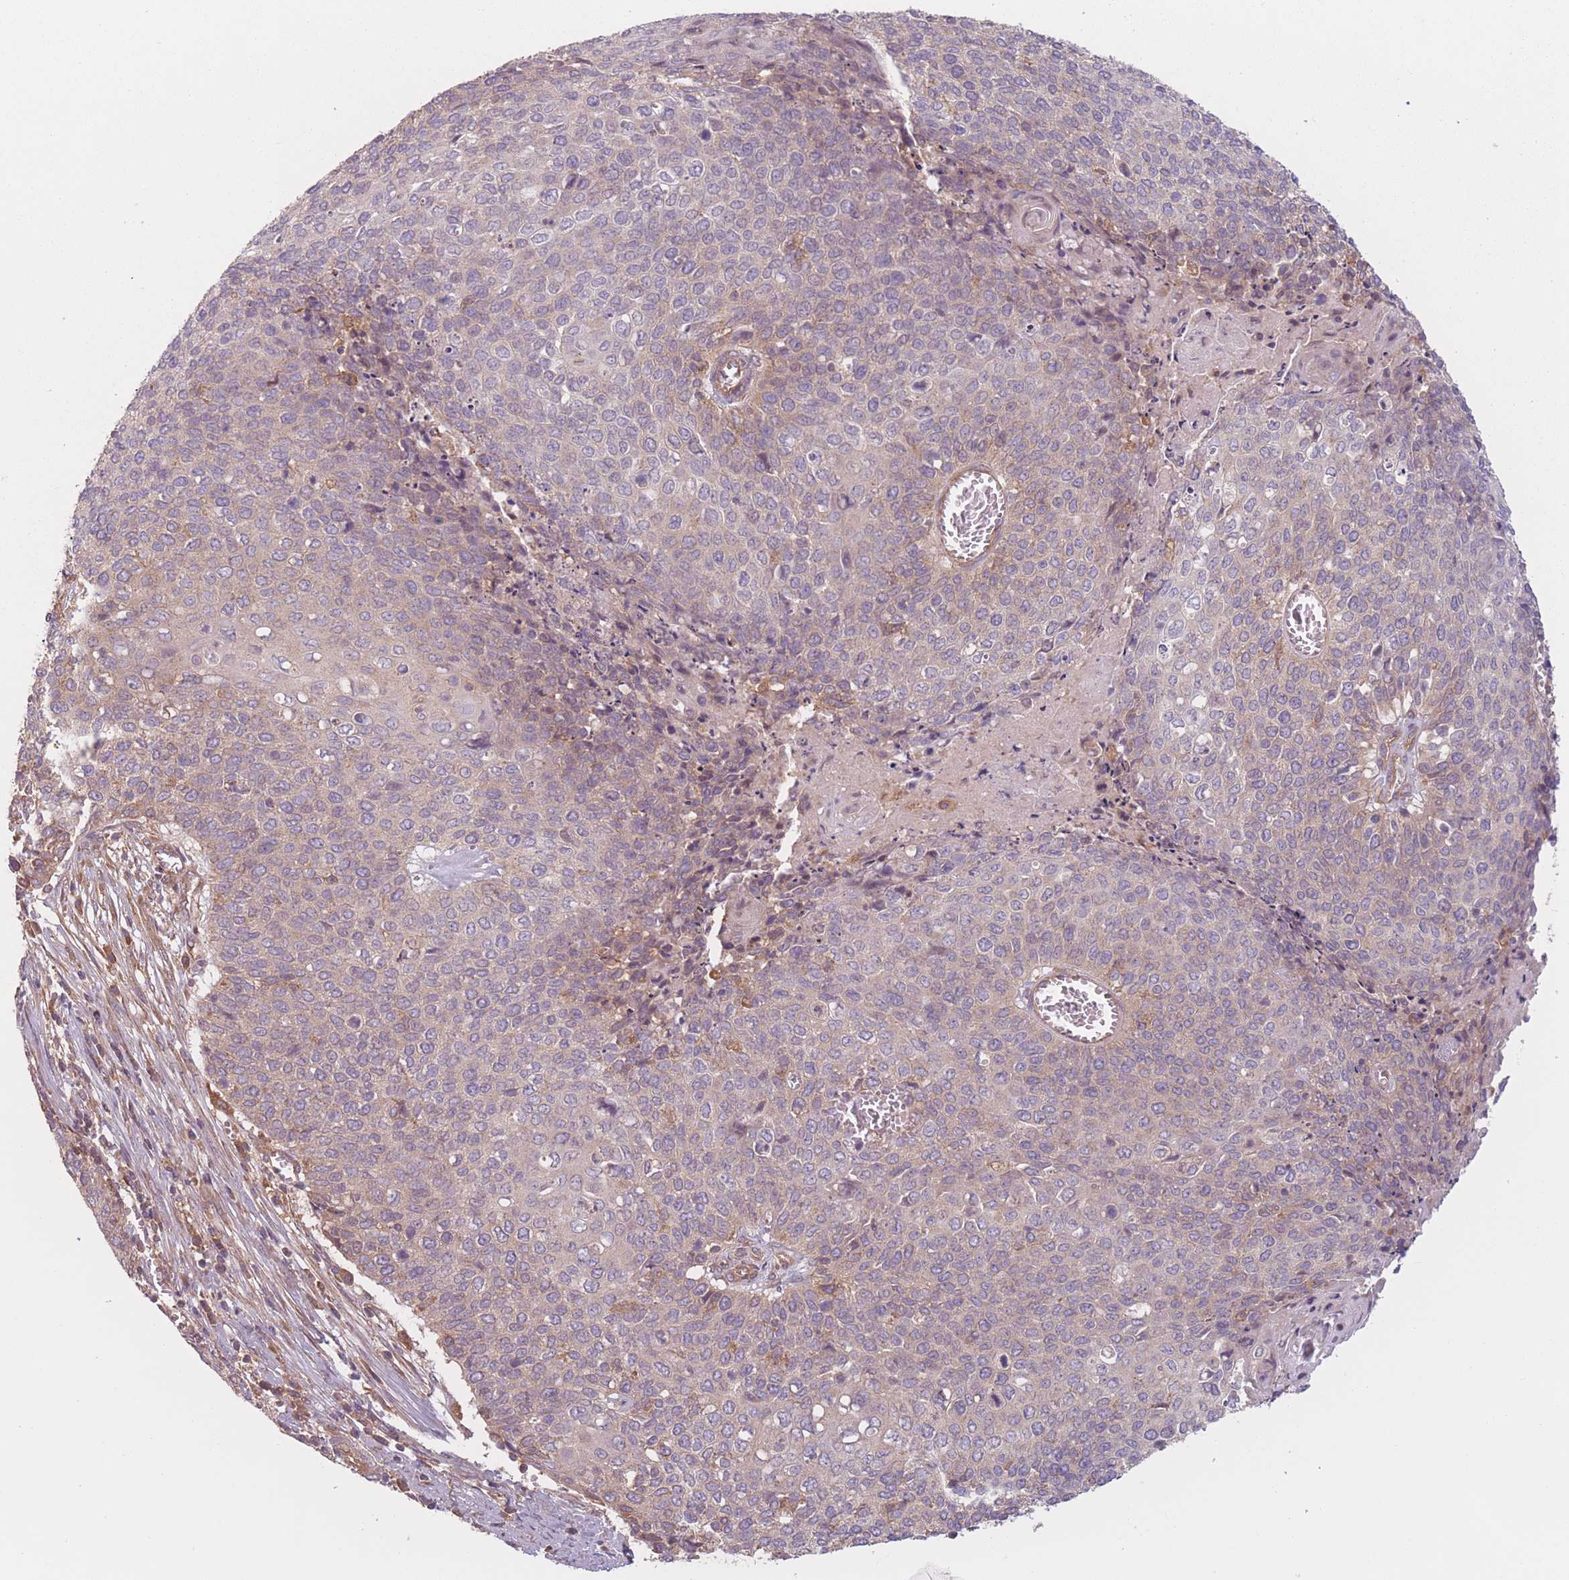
{"staining": {"intensity": "weak", "quantity": "<25%", "location": "cytoplasmic/membranous"}, "tissue": "cervical cancer", "cell_type": "Tumor cells", "image_type": "cancer", "snomed": [{"axis": "morphology", "description": "Squamous cell carcinoma, NOS"}, {"axis": "topography", "description": "Cervix"}], "caption": "Squamous cell carcinoma (cervical) was stained to show a protein in brown. There is no significant positivity in tumor cells.", "gene": "WASHC2A", "patient": {"sex": "female", "age": 39}}